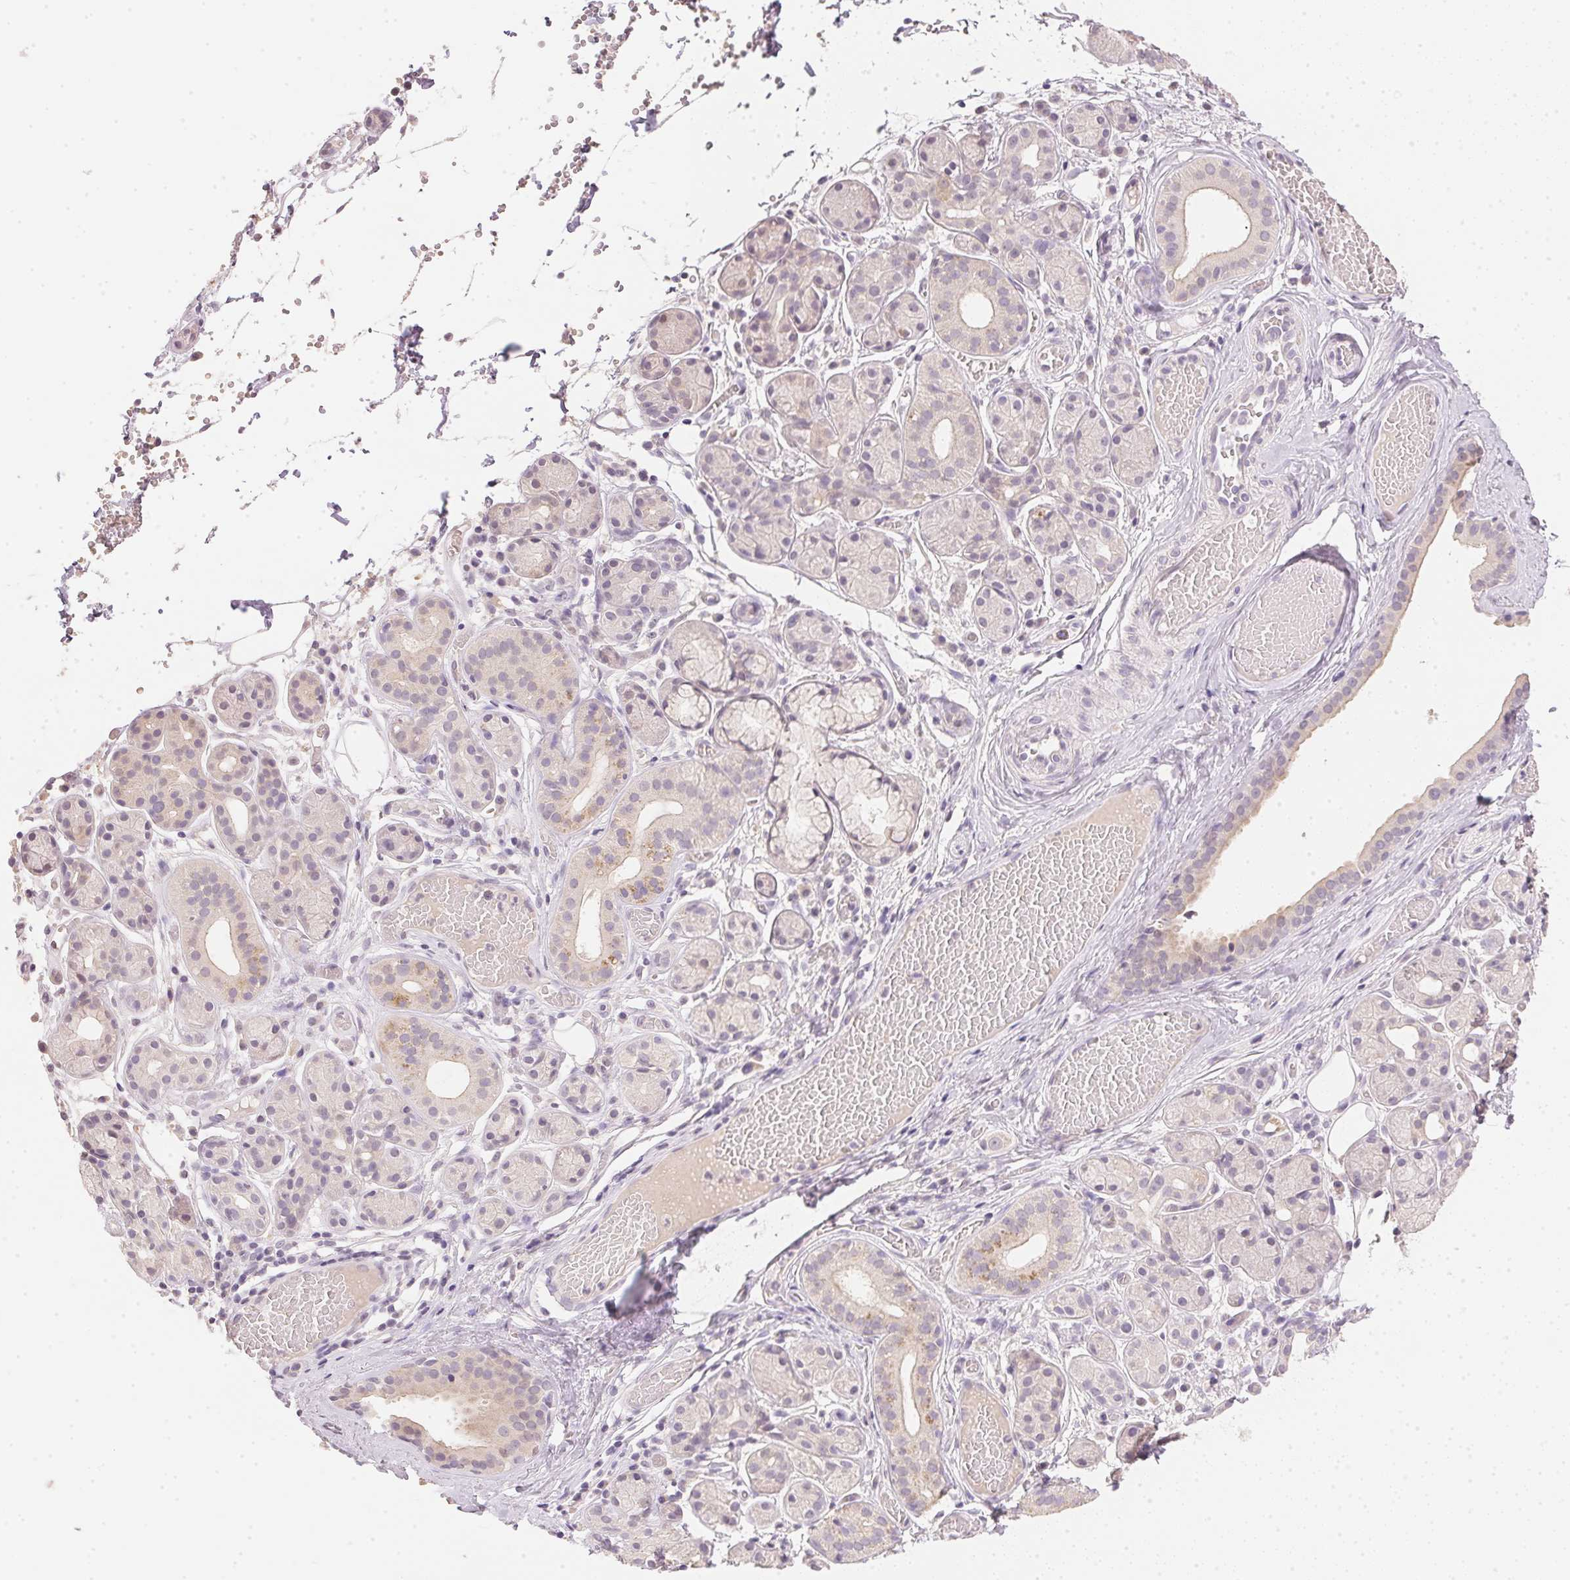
{"staining": {"intensity": "weak", "quantity": "<25%", "location": "cytoplasmic/membranous"}, "tissue": "salivary gland", "cell_type": "Glandular cells", "image_type": "normal", "snomed": [{"axis": "morphology", "description": "Normal tissue, NOS"}, {"axis": "topography", "description": "Salivary gland"}, {"axis": "topography", "description": "Peripheral nerve tissue"}], "caption": "DAB (3,3'-diaminobenzidine) immunohistochemical staining of normal human salivary gland exhibits no significant staining in glandular cells.", "gene": "DHCR24", "patient": {"sex": "male", "age": 71}}